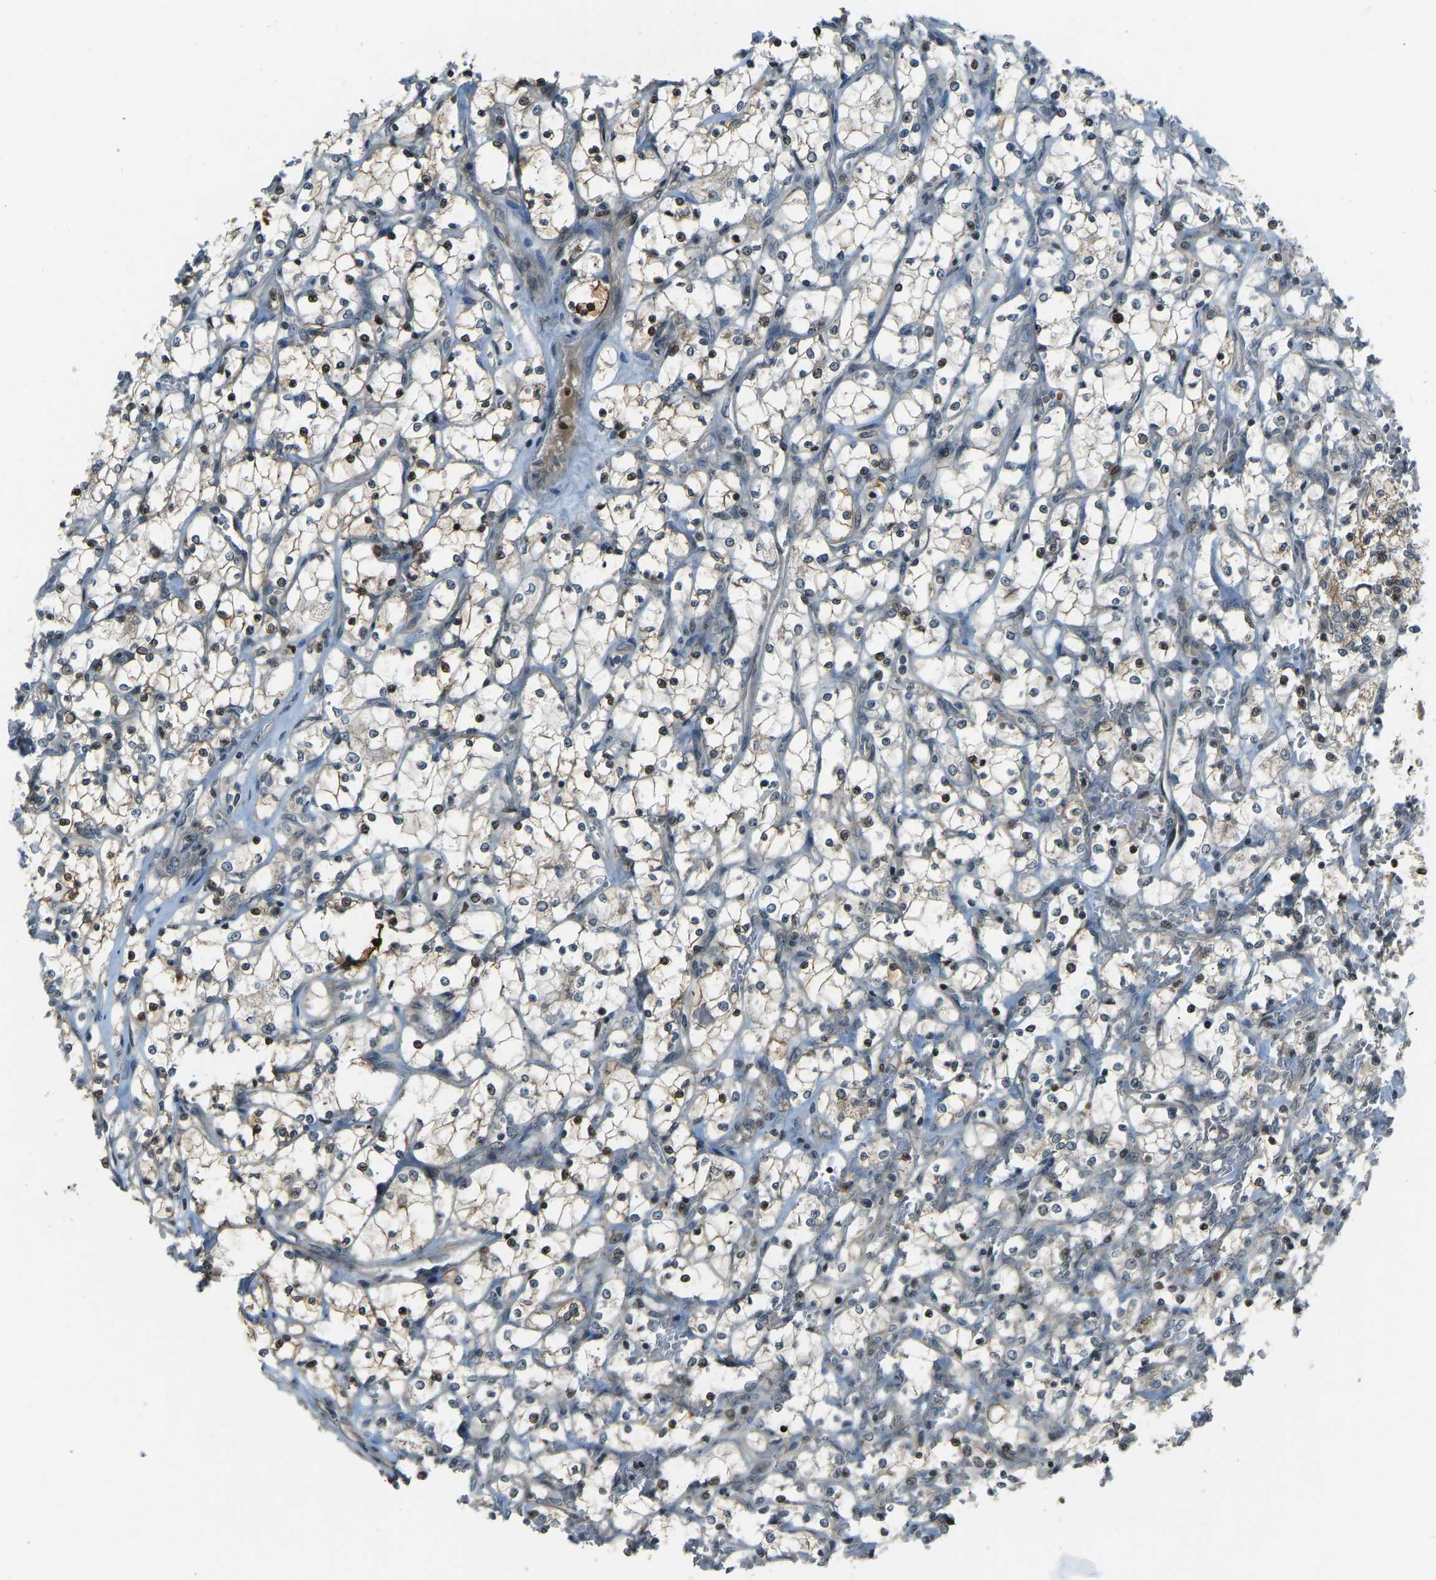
{"staining": {"intensity": "moderate", "quantity": "25%-75%", "location": "nuclear"}, "tissue": "renal cancer", "cell_type": "Tumor cells", "image_type": "cancer", "snomed": [{"axis": "morphology", "description": "Adenocarcinoma, NOS"}, {"axis": "topography", "description": "Kidney"}], "caption": "Renal cancer (adenocarcinoma) was stained to show a protein in brown. There is medium levels of moderate nuclear positivity in about 25%-75% of tumor cells.", "gene": "SVOPL", "patient": {"sex": "female", "age": 69}}